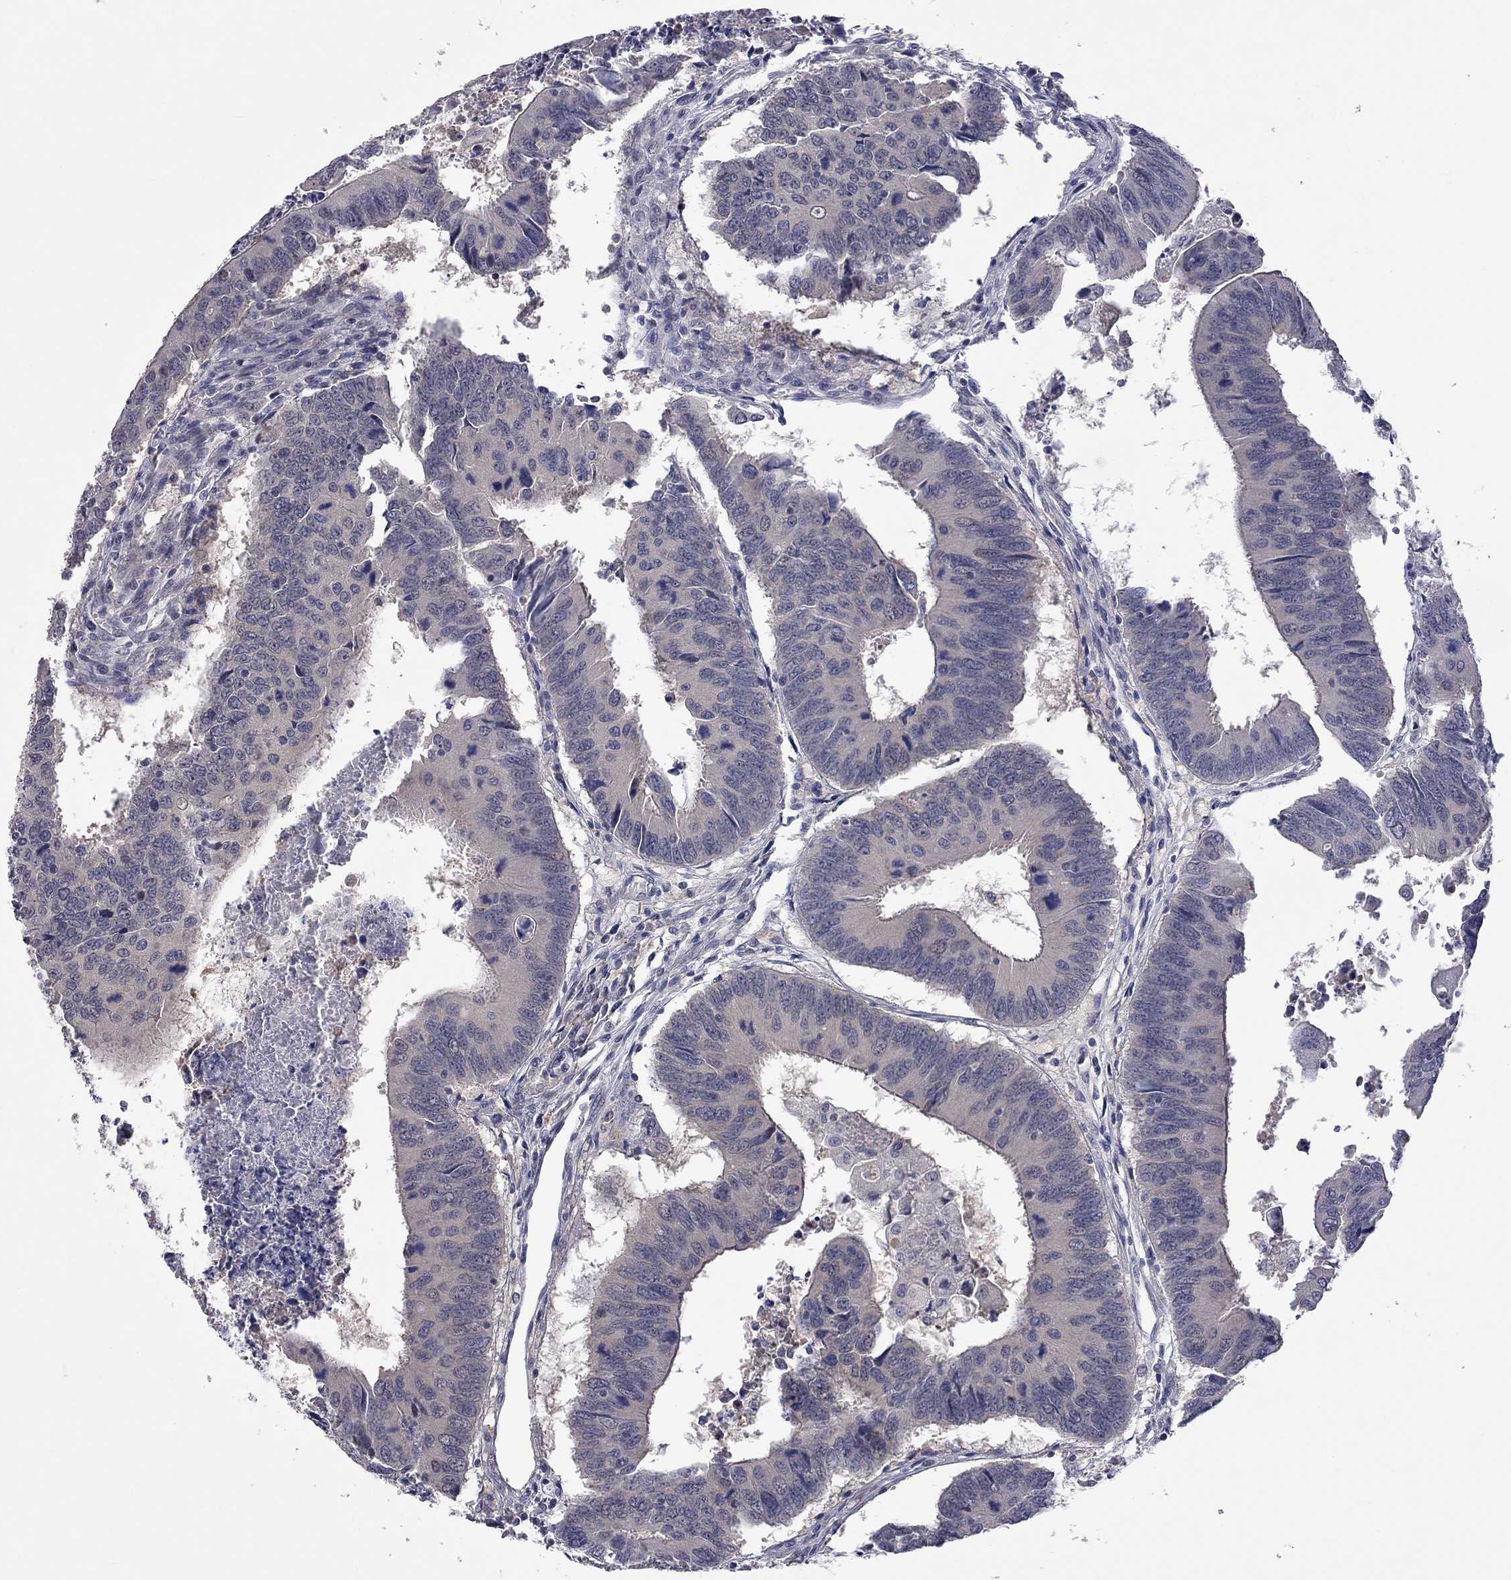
{"staining": {"intensity": "negative", "quantity": "none", "location": "none"}, "tissue": "colorectal cancer", "cell_type": "Tumor cells", "image_type": "cancer", "snomed": [{"axis": "morphology", "description": "Adenocarcinoma, NOS"}, {"axis": "topography", "description": "Rectum"}], "caption": "High power microscopy micrograph of an immunohistochemistry micrograph of adenocarcinoma (colorectal), revealing no significant positivity in tumor cells.", "gene": "FABP12", "patient": {"sex": "male", "age": 67}}